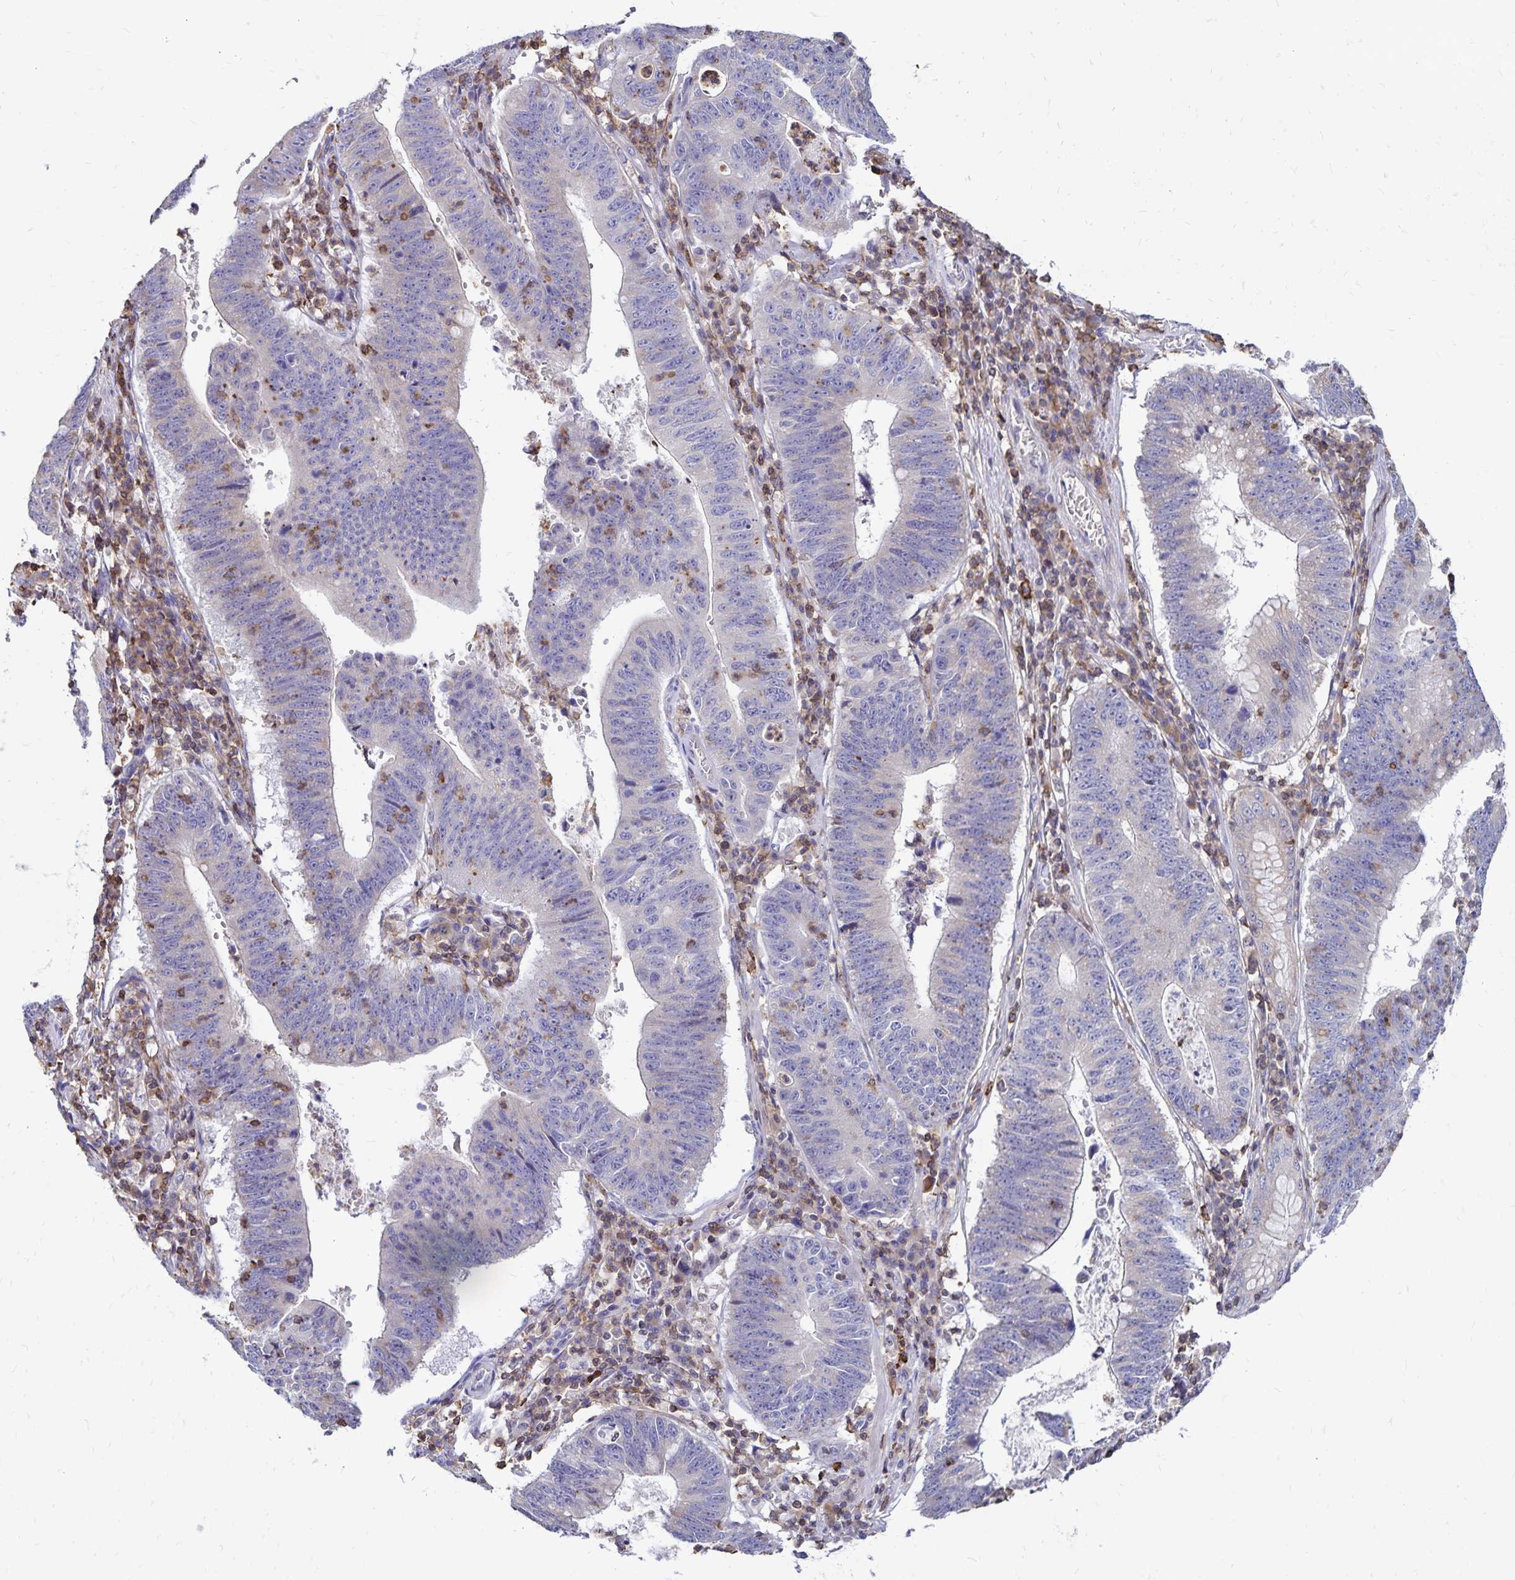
{"staining": {"intensity": "negative", "quantity": "none", "location": "none"}, "tissue": "stomach cancer", "cell_type": "Tumor cells", "image_type": "cancer", "snomed": [{"axis": "morphology", "description": "Adenocarcinoma, NOS"}, {"axis": "topography", "description": "Stomach"}], "caption": "DAB (3,3'-diaminobenzidine) immunohistochemical staining of human stomach adenocarcinoma demonstrates no significant positivity in tumor cells. Nuclei are stained in blue.", "gene": "NAGPA", "patient": {"sex": "male", "age": 59}}